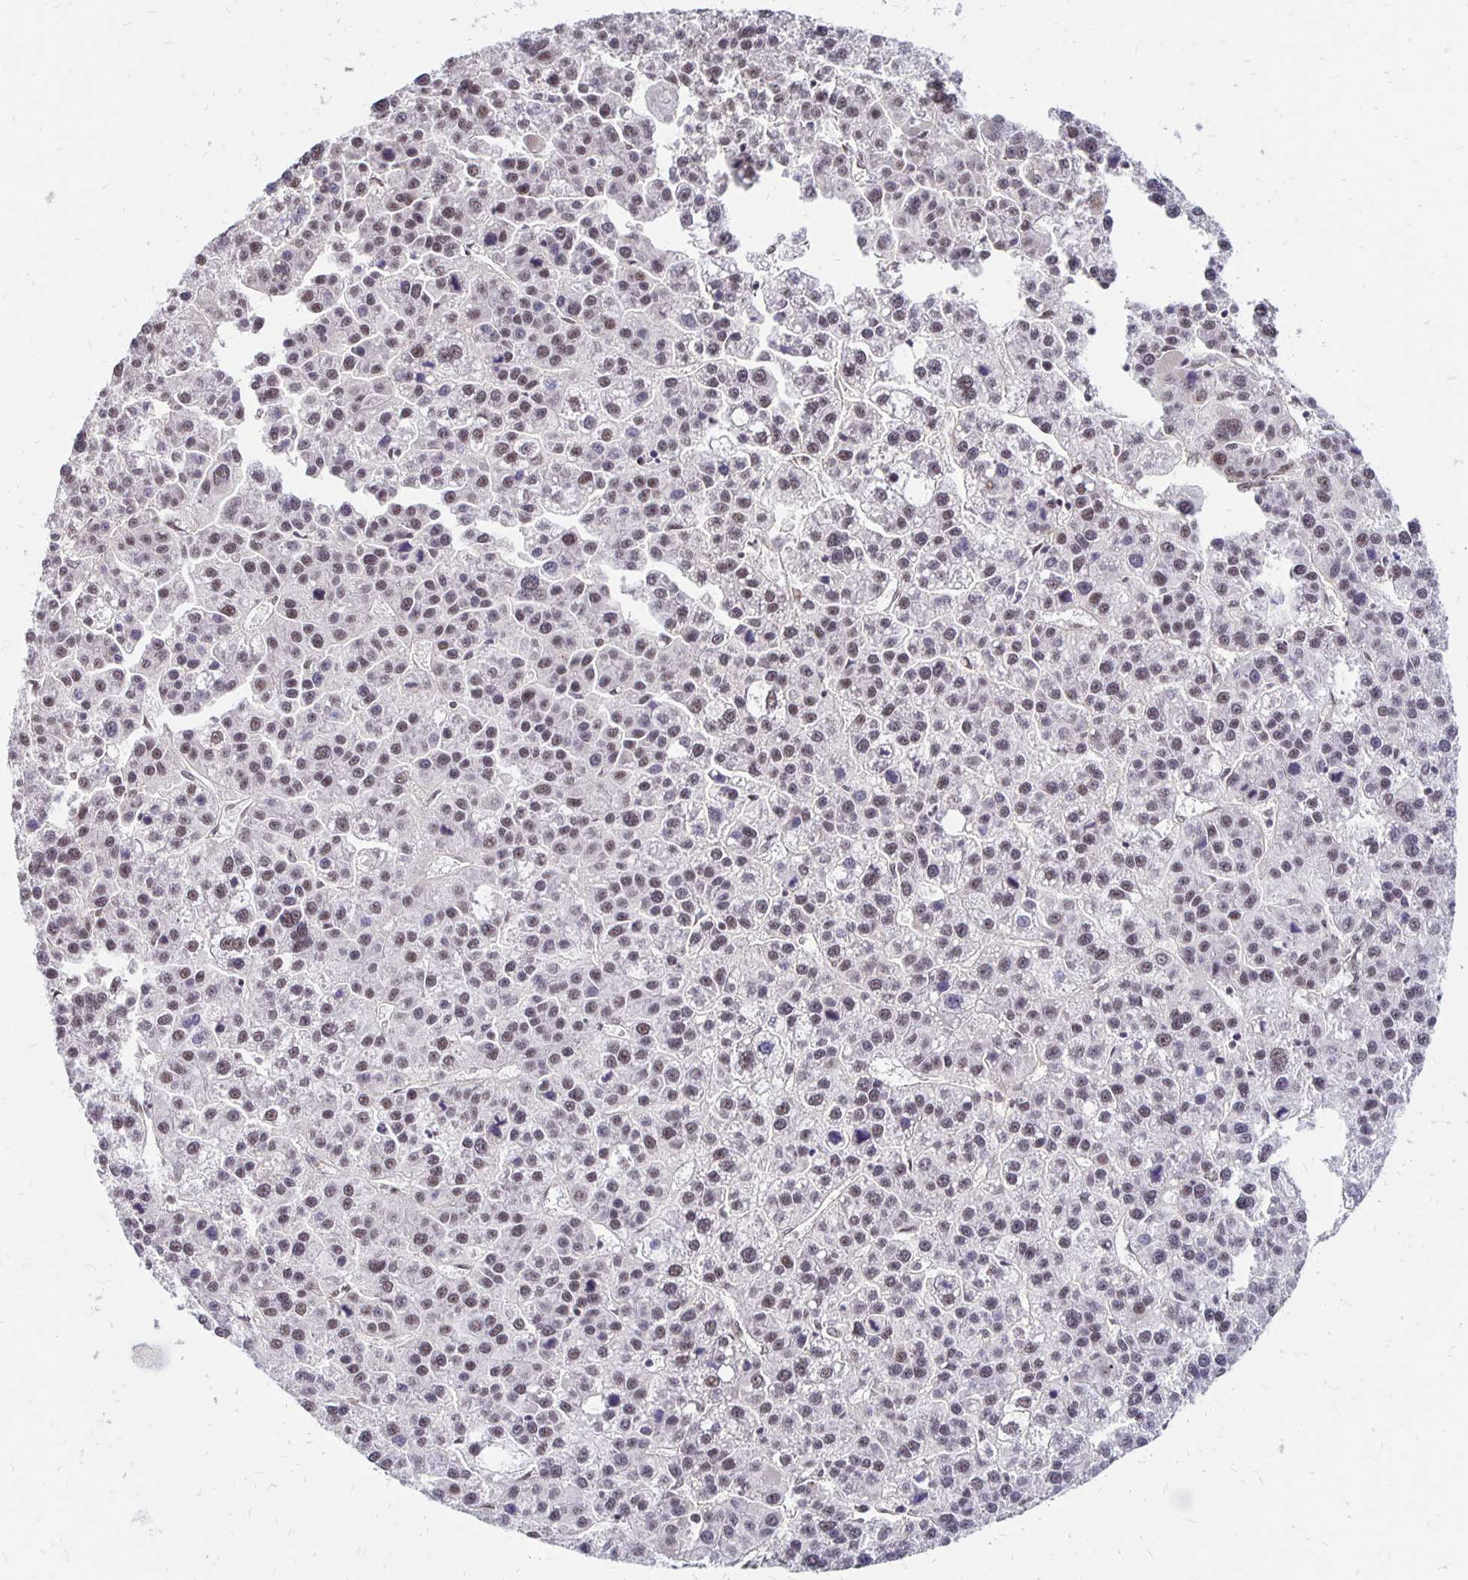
{"staining": {"intensity": "weak", "quantity": "25%-75%", "location": "nuclear"}, "tissue": "liver cancer", "cell_type": "Tumor cells", "image_type": "cancer", "snomed": [{"axis": "morphology", "description": "Carcinoma, Hepatocellular, NOS"}, {"axis": "topography", "description": "Liver"}], "caption": "Immunohistochemical staining of human liver cancer demonstrates low levels of weak nuclear positivity in about 25%-75% of tumor cells.", "gene": "CLASRP", "patient": {"sex": "female", "age": 58}}